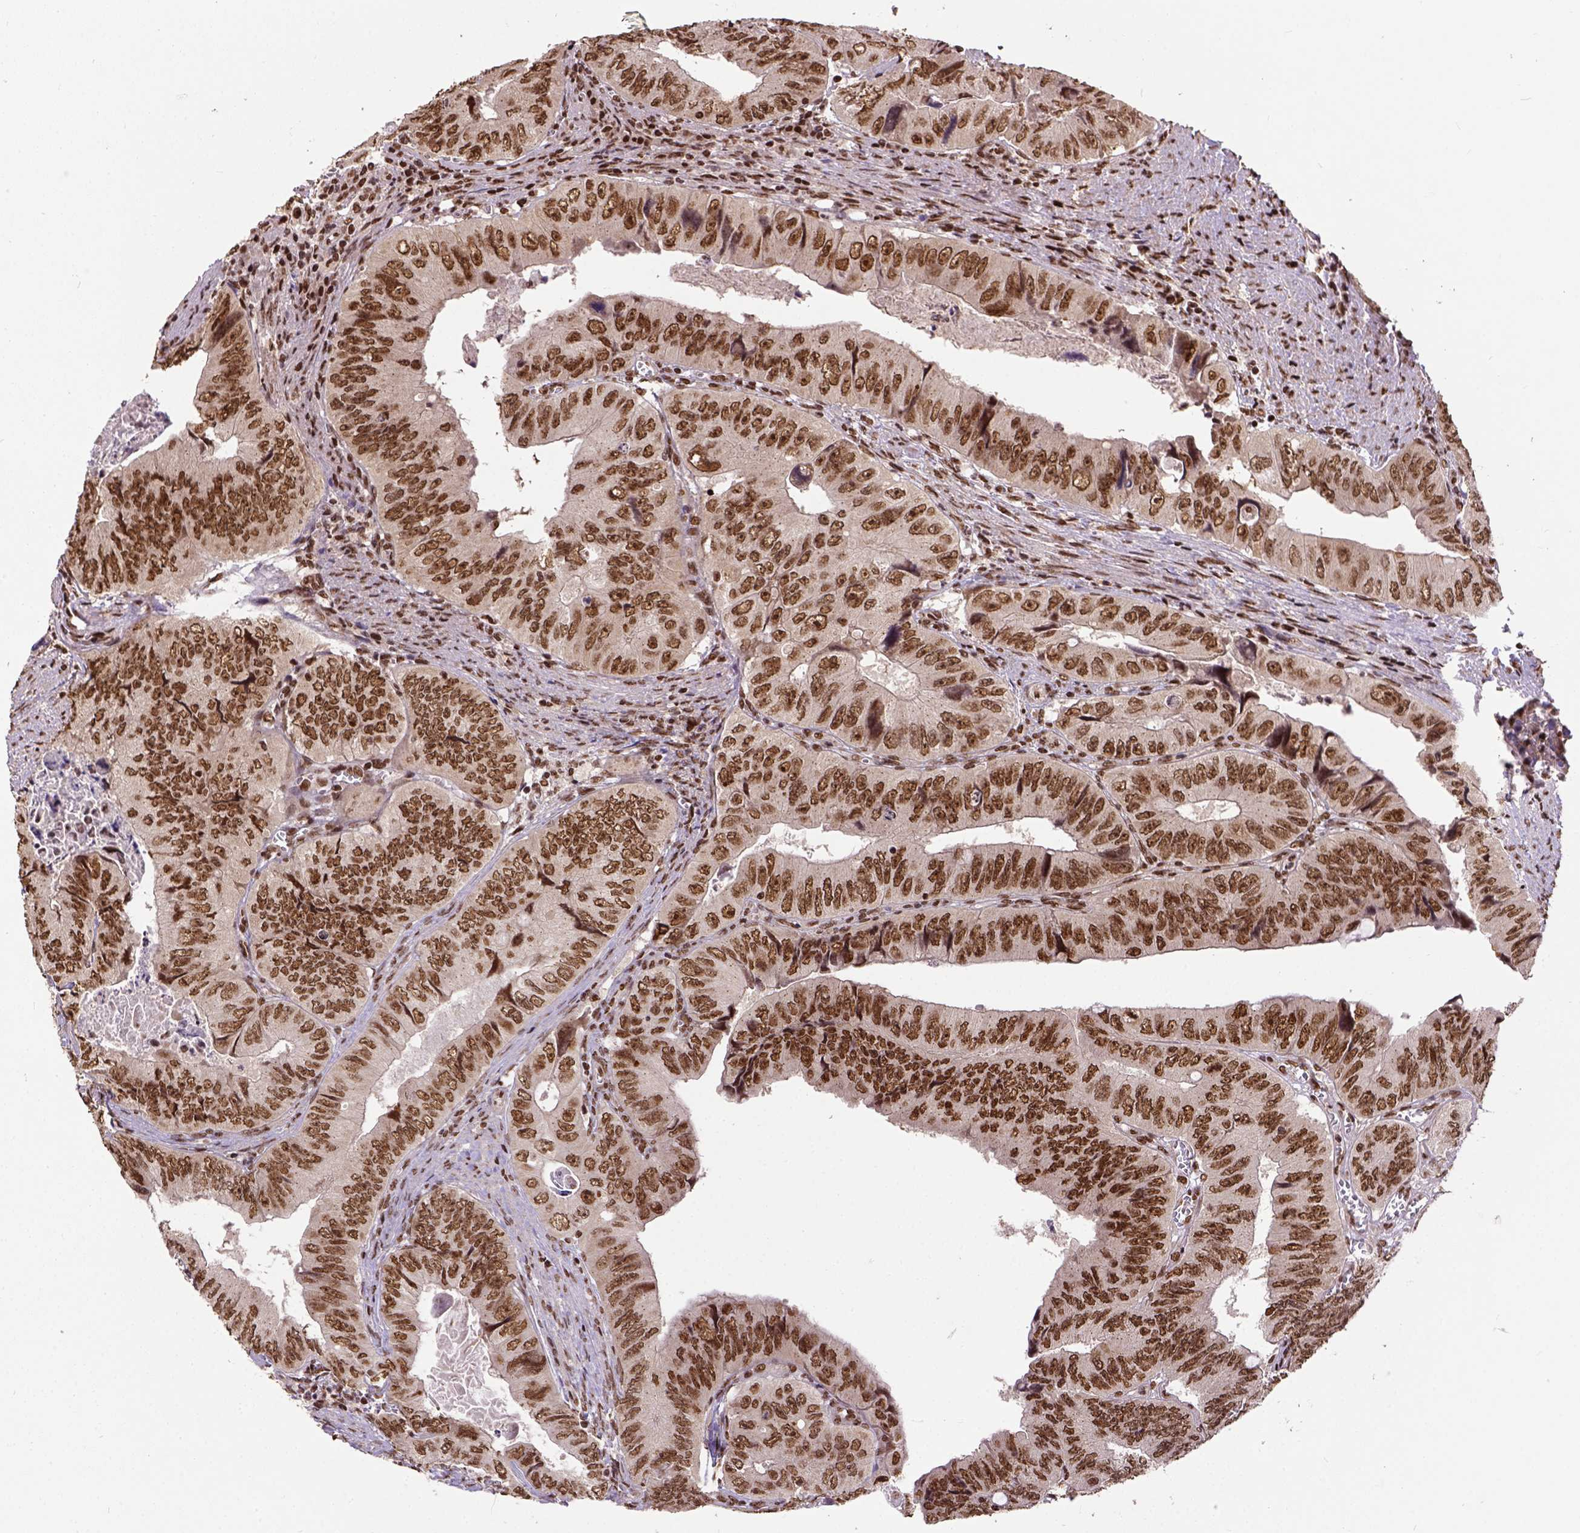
{"staining": {"intensity": "moderate", "quantity": ">75%", "location": "nuclear"}, "tissue": "colorectal cancer", "cell_type": "Tumor cells", "image_type": "cancer", "snomed": [{"axis": "morphology", "description": "Adenocarcinoma, NOS"}, {"axis": "topography", "description": "Colon"}], "caption": "Immunohistochemical staining of adenocarcinoma (colorectal) shows medium levels of moderate nuclear protein expression in approximately >75% of tumor cells.", "gene": "NACC1", "patient": {"sex": "female", "age": 84}}